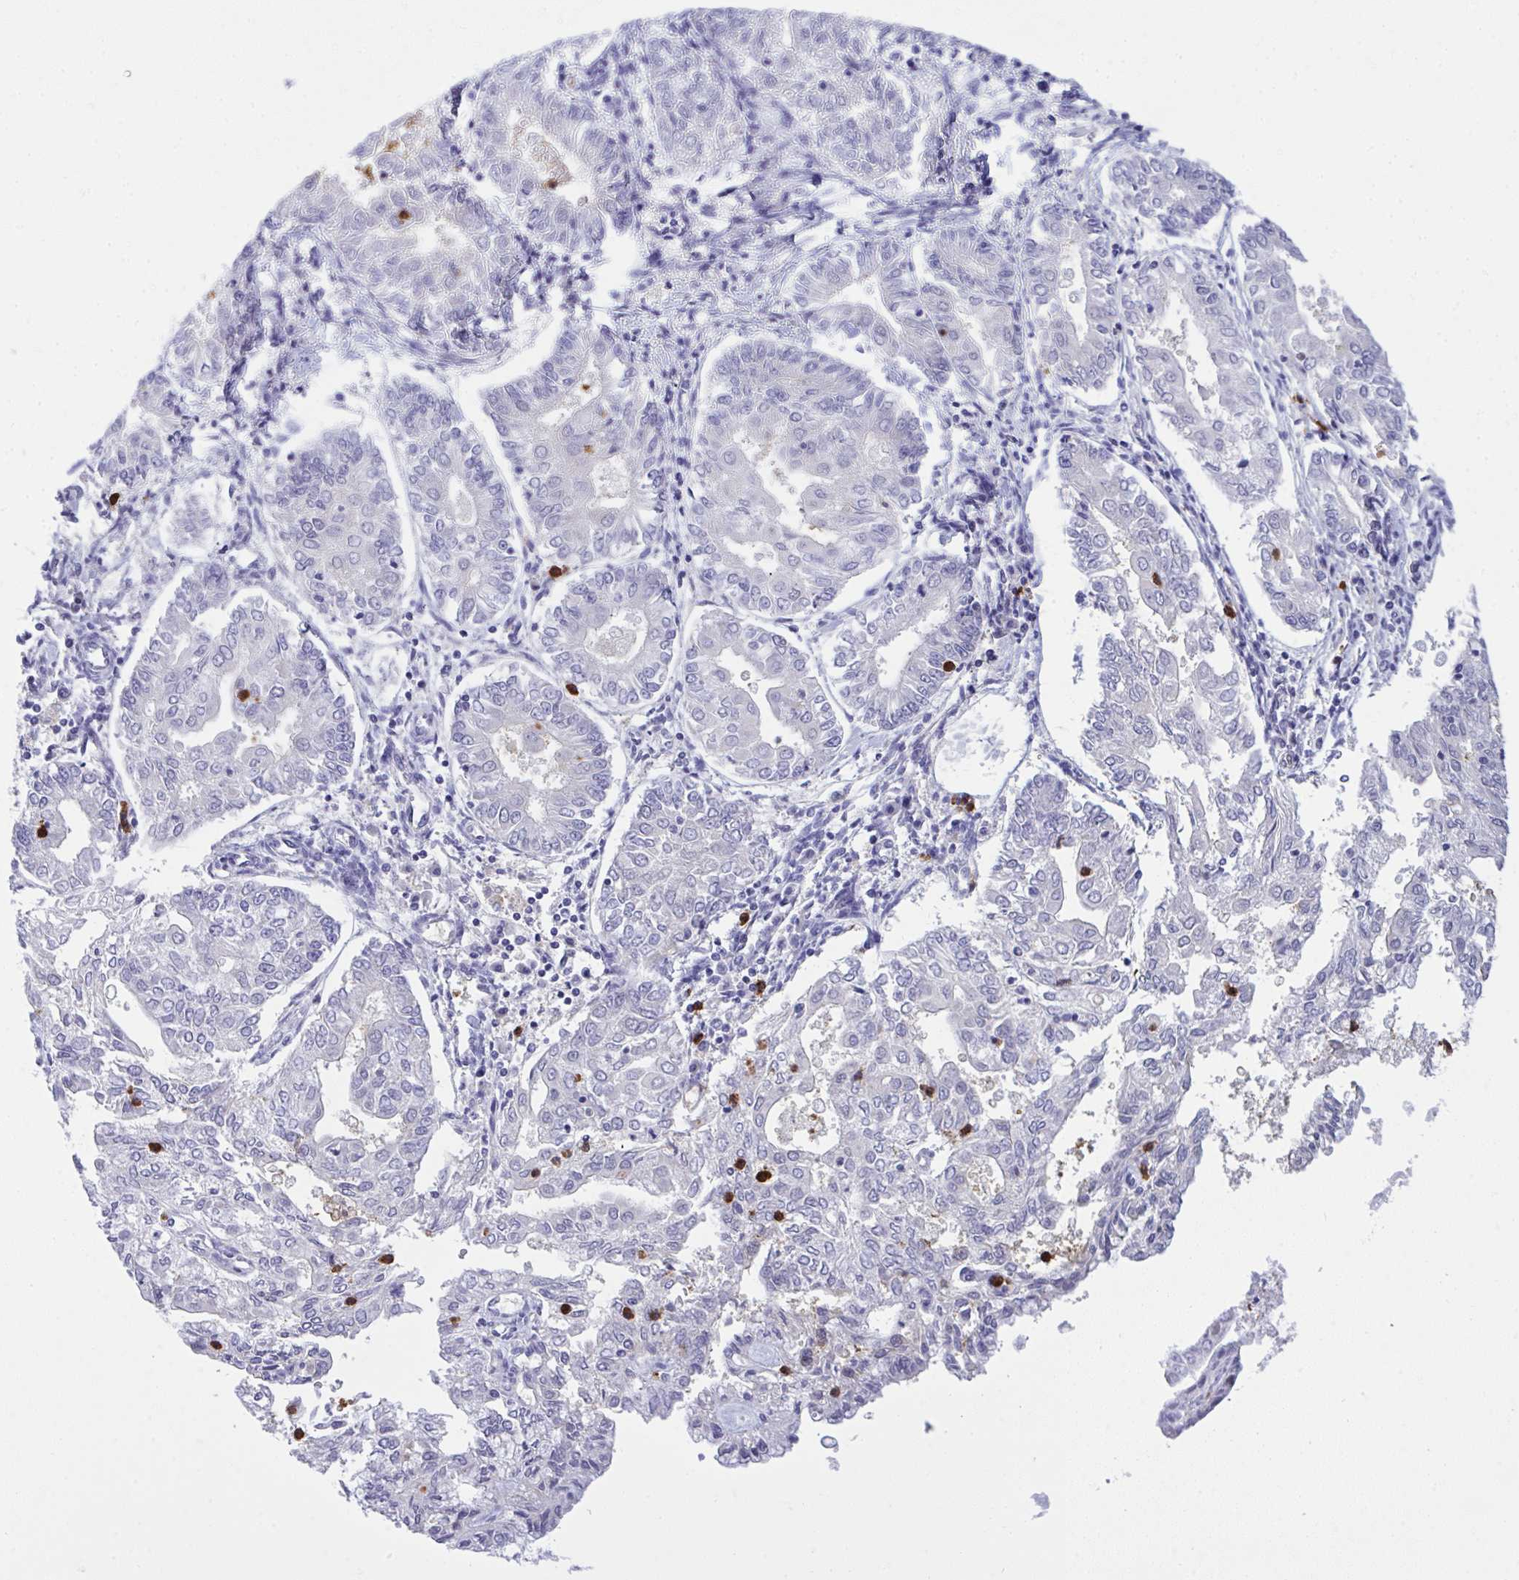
{"staining": {"intensity": "negative", "quantity": "none", "location": "none"}, "tissue": "endometrial cancer", "cell_type": "Tumor cells", "image_type": "cancer", "snomed": [{"axis": "morphology", "description": "Adenocarcinoma, NOS"}, {"axis": "topography", "description": "Endometrium"}], "caption": "Immunohistochemical staining of human adenocarcinoma (endometrial) reveals no significant staining in tumor cells.", "gene": "ZNF554", "patient": {"sex": "female", "age": 68}}